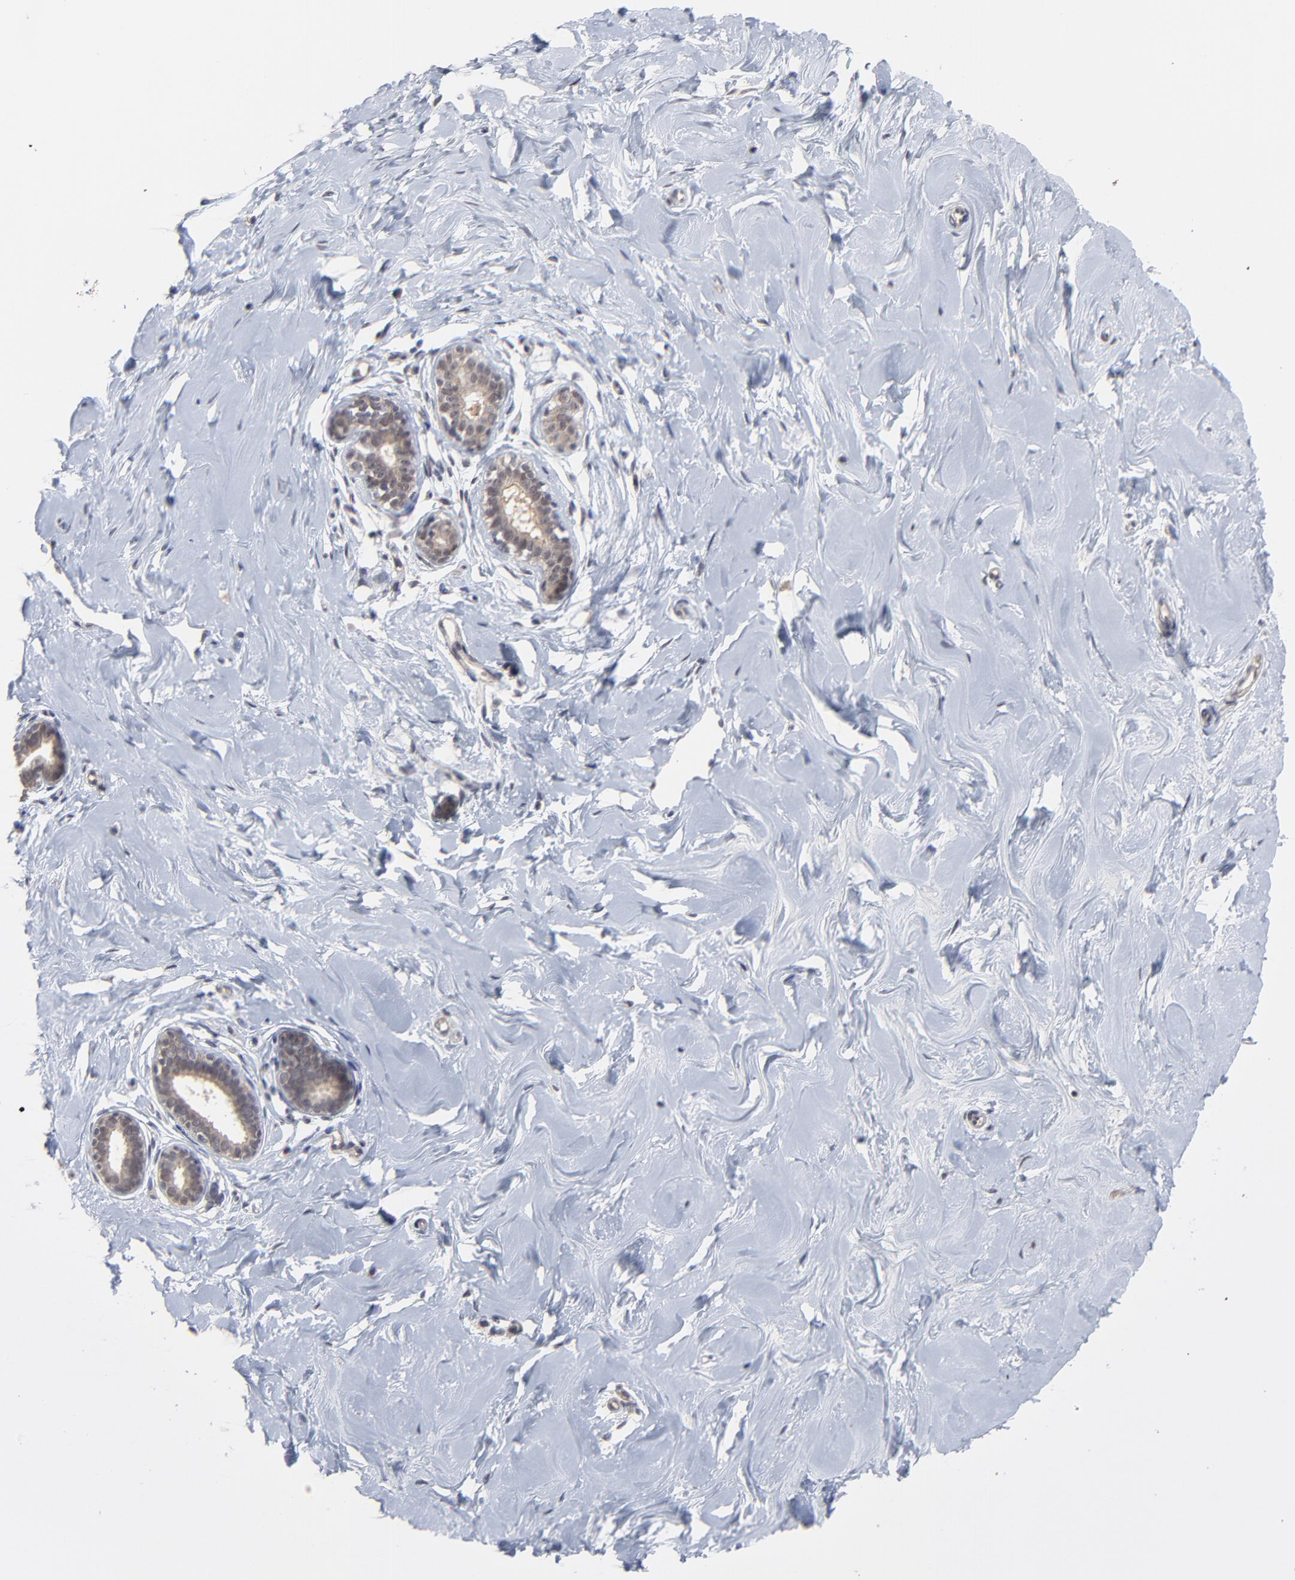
{"staining": {"intensity": "negative", "quantity": "none", "location": "none"}, "tissue": "breast", "cell_type": "Adipocytes", "image_type": "normal", "snomed": [{"axis": "morphology", "description": "Normal tissue, NOS"}, {"axis": "topography", "description": "Breast"}], "caption": "Immunohistochemistry (IHC) image of normal breast: human breast stained with DAB reveals no significant protein positivity in adipocytes. (DAB immunohistochemistry (IHC) with hematoxylin counter stain).", "gene": "FAM199X", "patient": {"sex": "female", "age": 23}}